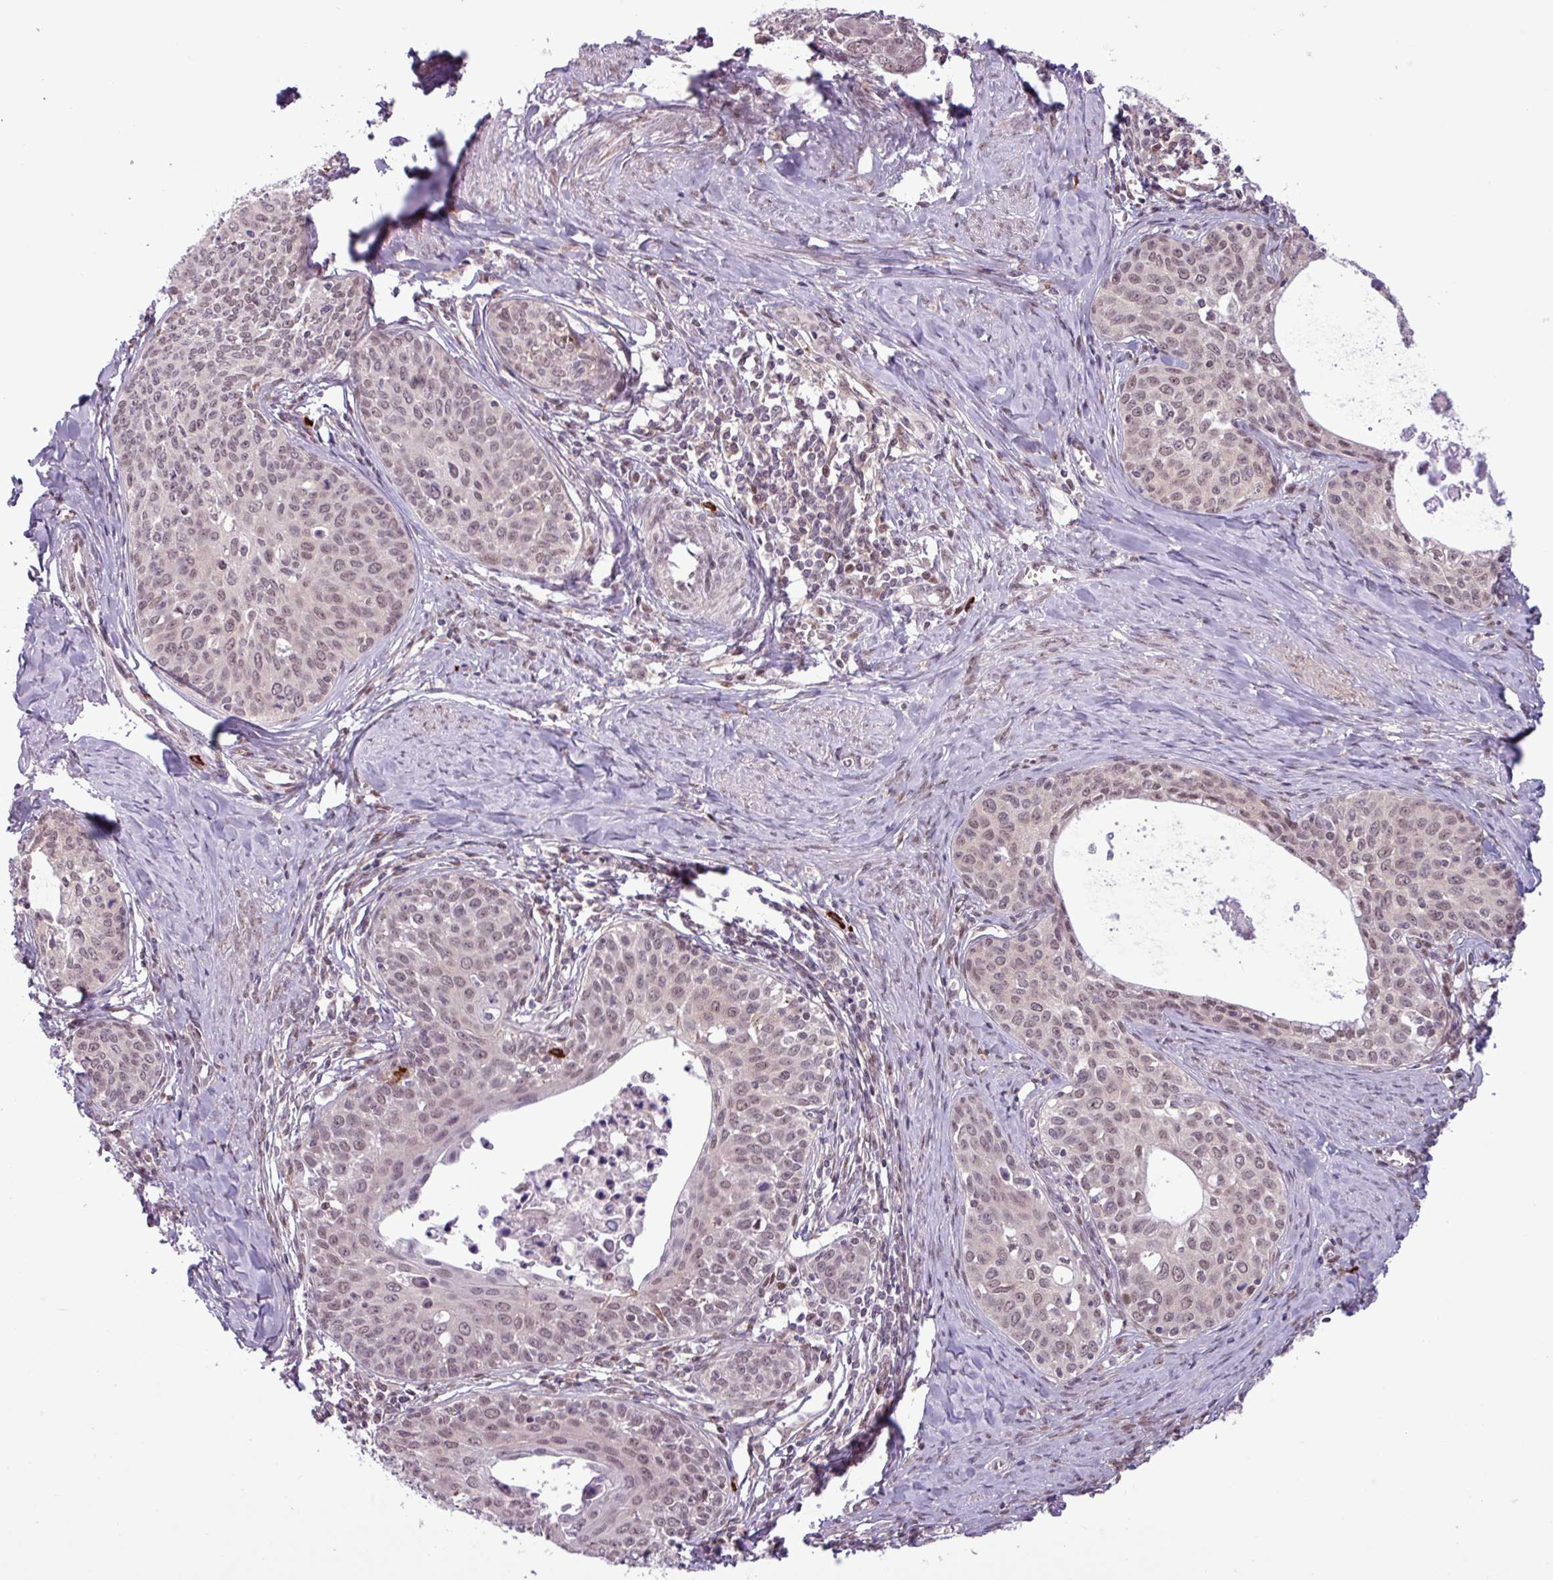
{"staining": {"intensity": "weak", "quantity": "25%-75%", "location": "nuclear"}, "tissue": "cervical cancer", "cell_type": "Tumor cells", "image_type": "cancer", "snomed": [{"axis": "morphology", "description": "Squamous cell carcinoma, NOS"}, {"axis": "morphology", "description": "Adenocarcinoma, NOS"}, {"axis": "topography", "description": "Cervix"}], "caption": "Immunohistochemistry image of neoplastic tissue: human cervical cancer (squamous cell carcinoma) stained using immunohistochemistry (IHC) displays low levels of weak protein expression localized specifically in the nuclear of tumor cells, appearing as a nuclear brown color.", "gene": "NOTCH2", "patient": {"sex": "female", "age": 52}}